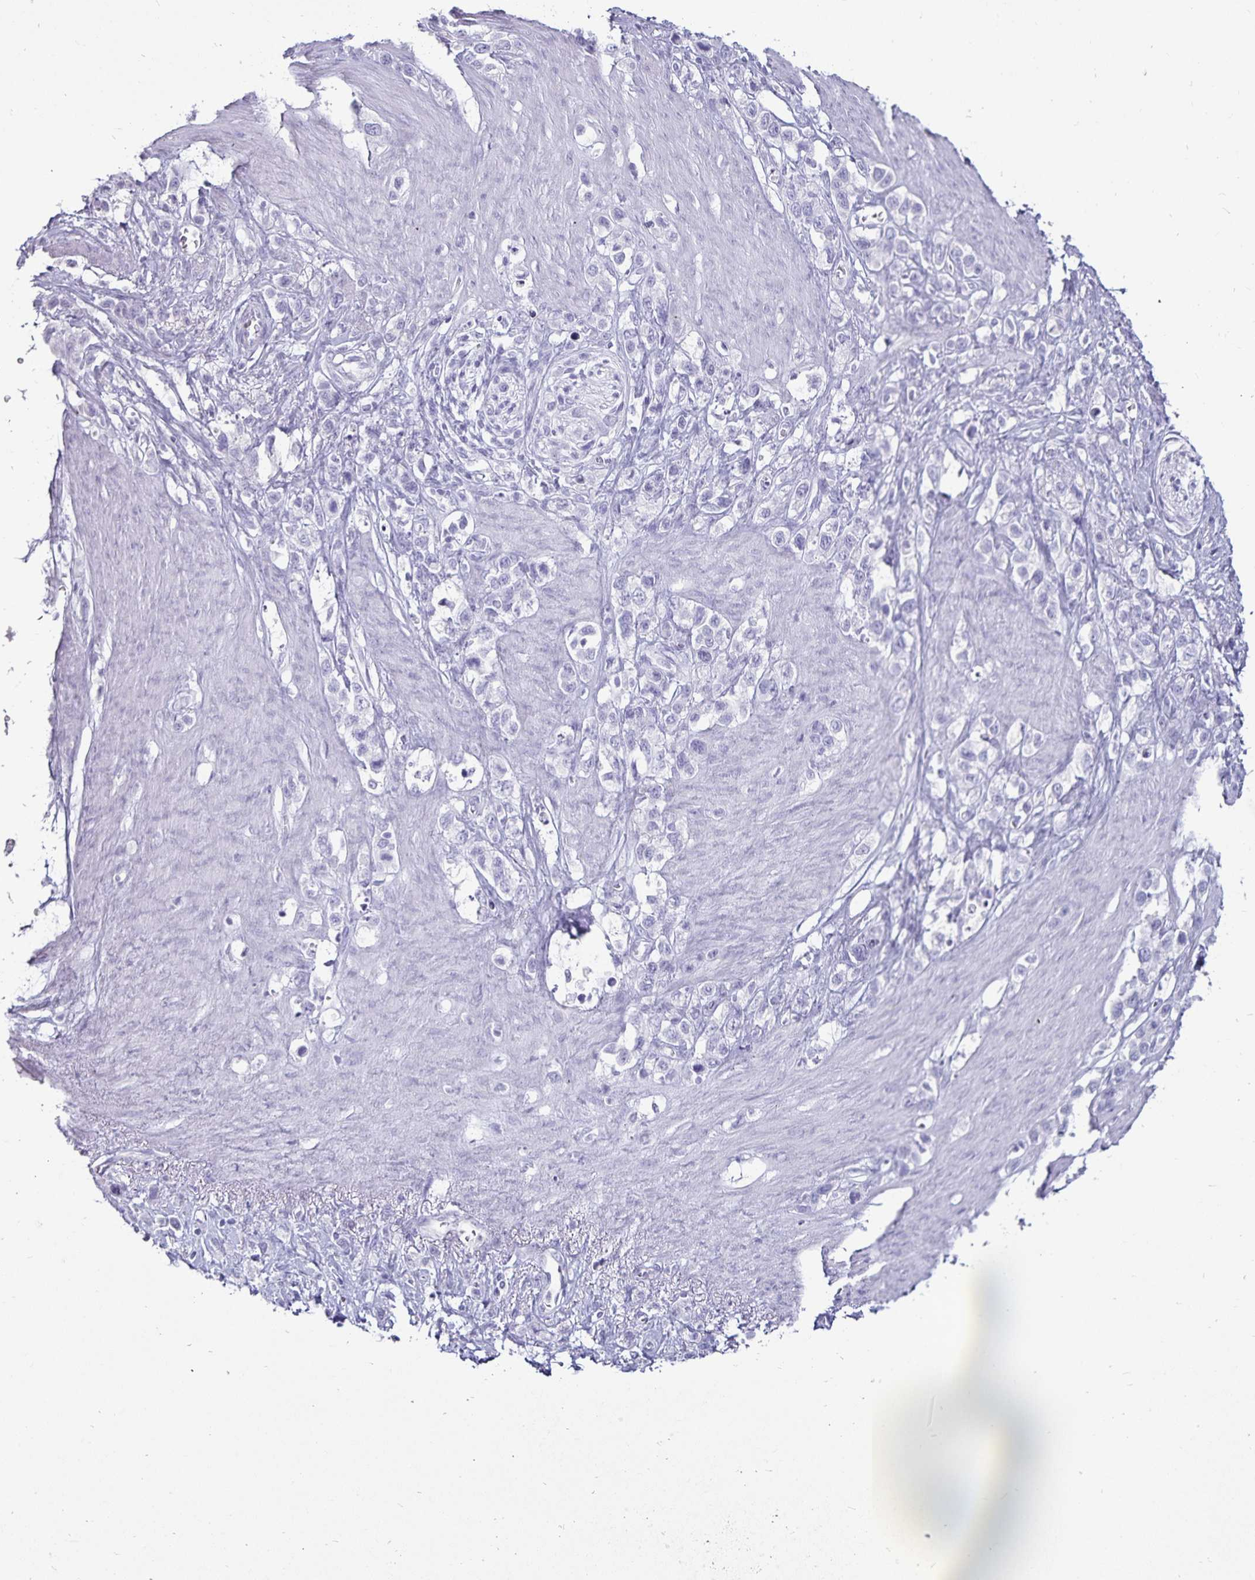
{"staining": {"intensity": "negative", "quantity": "none", "location": "none"}, "tissue": "stomach cancer", "cell_type": "Tumor cells", "image_type": "cancer", "snomed": [{"axis": "morphology", "description": "Adenocarcinoma, NOS"}, {"axis": "topography", "description": "Stomach"}], "caption": "Tumor cells are negative for brown protein staining in stomach cancer (adenocarcinoma).", "gene": "DEFA6", "patient": {"sex": "female", "age": 65}}